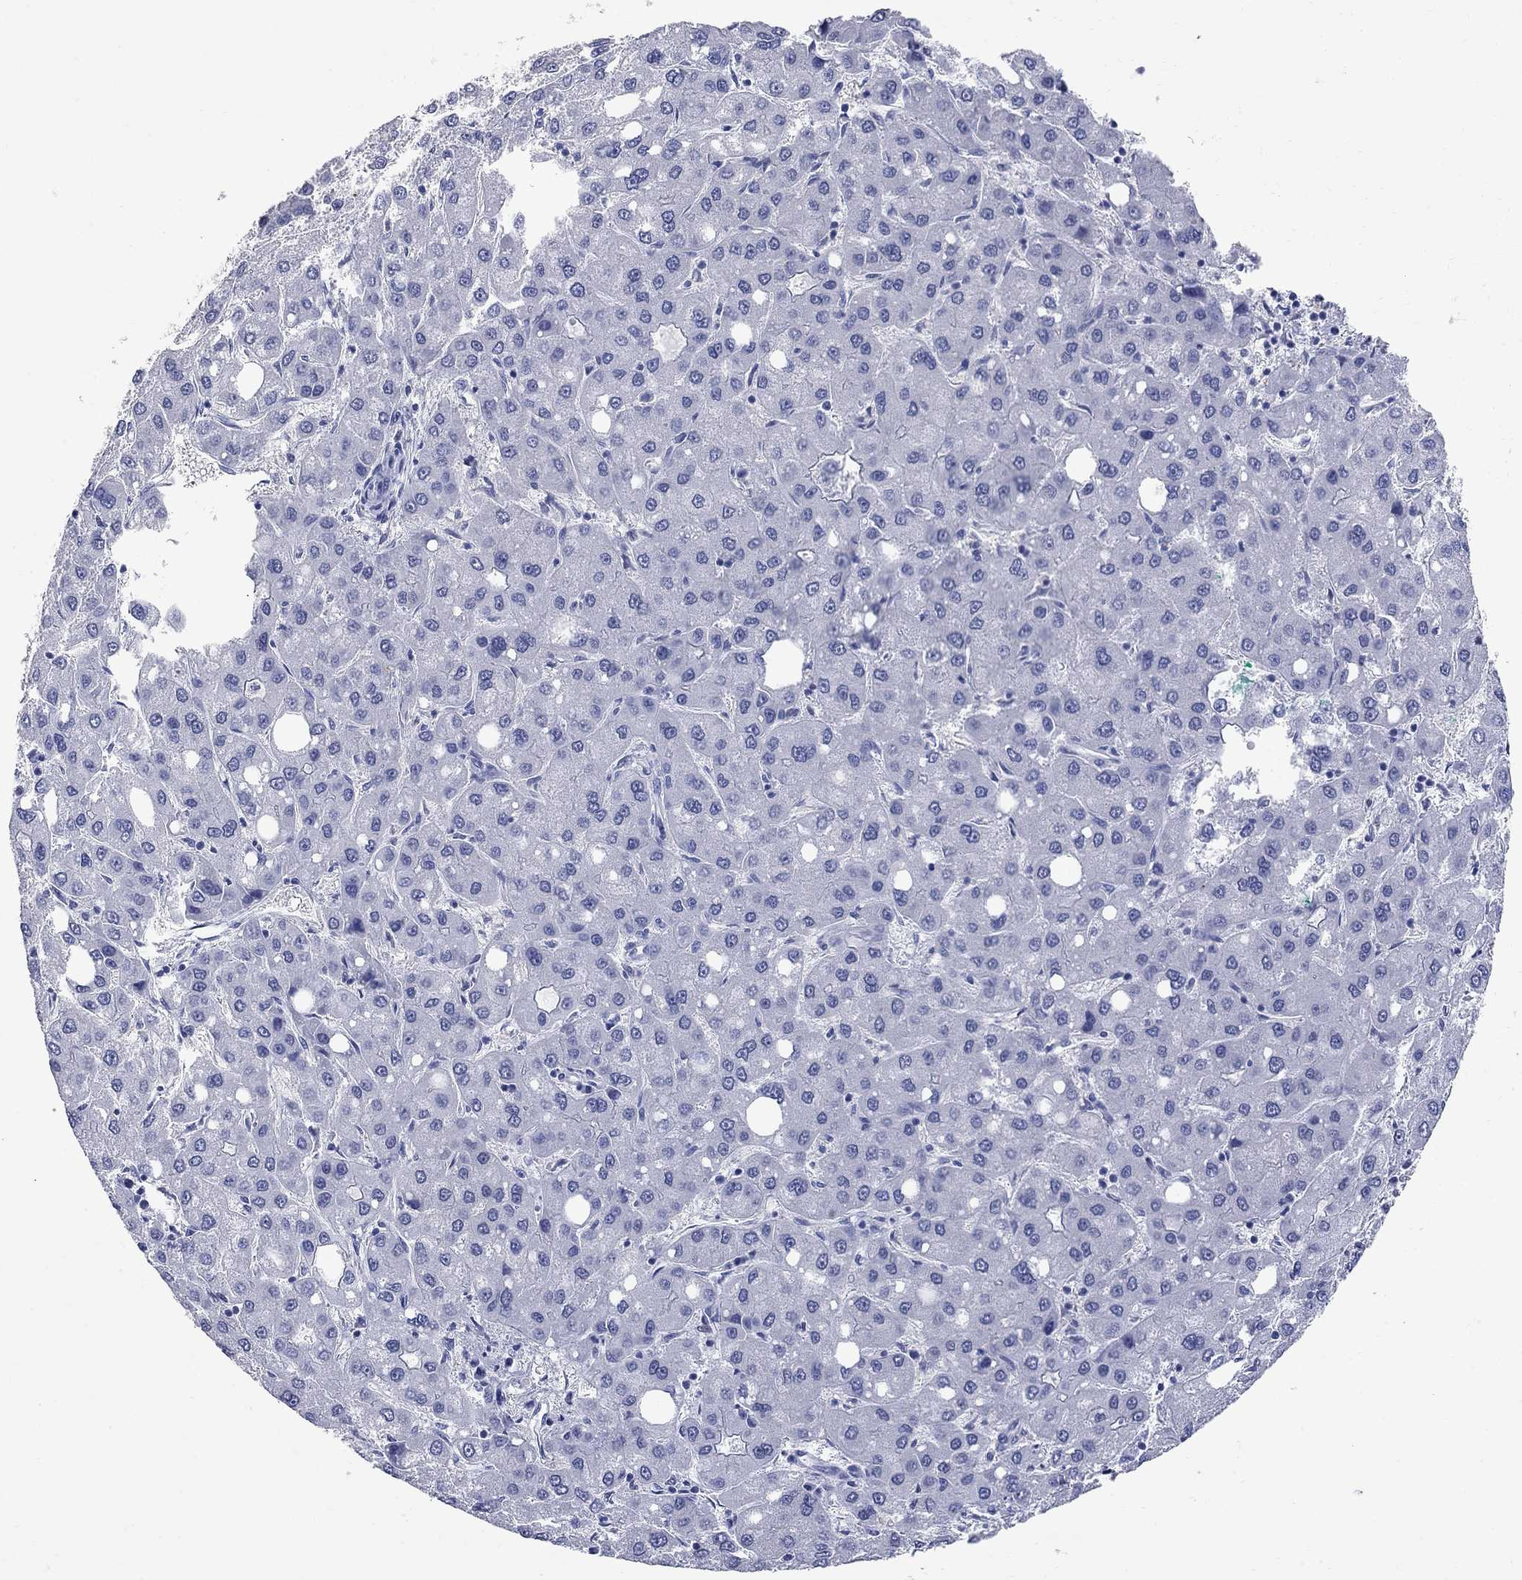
{"staining": {"intensity": "negative", "quantity": "none", "location": "none"}, "tissue": "liver cancer", "cell_type": "Tumor cells", "image_type": "cancer", "snomed": [{"axis": "morphology", "description": "Carcinoma, Hepatocellular, NOS"}, {"axis": "topography", "description": "Liver"}], "caption": "Immunohistochemistry of human liver cancer (hepatocellular carcinoma) displays no expression in tumor cells. (DAB immunohistochemistry (IHC), high magnification).", "gene": "FAM221B", "patient": {"sex": "male", "age": 73}}